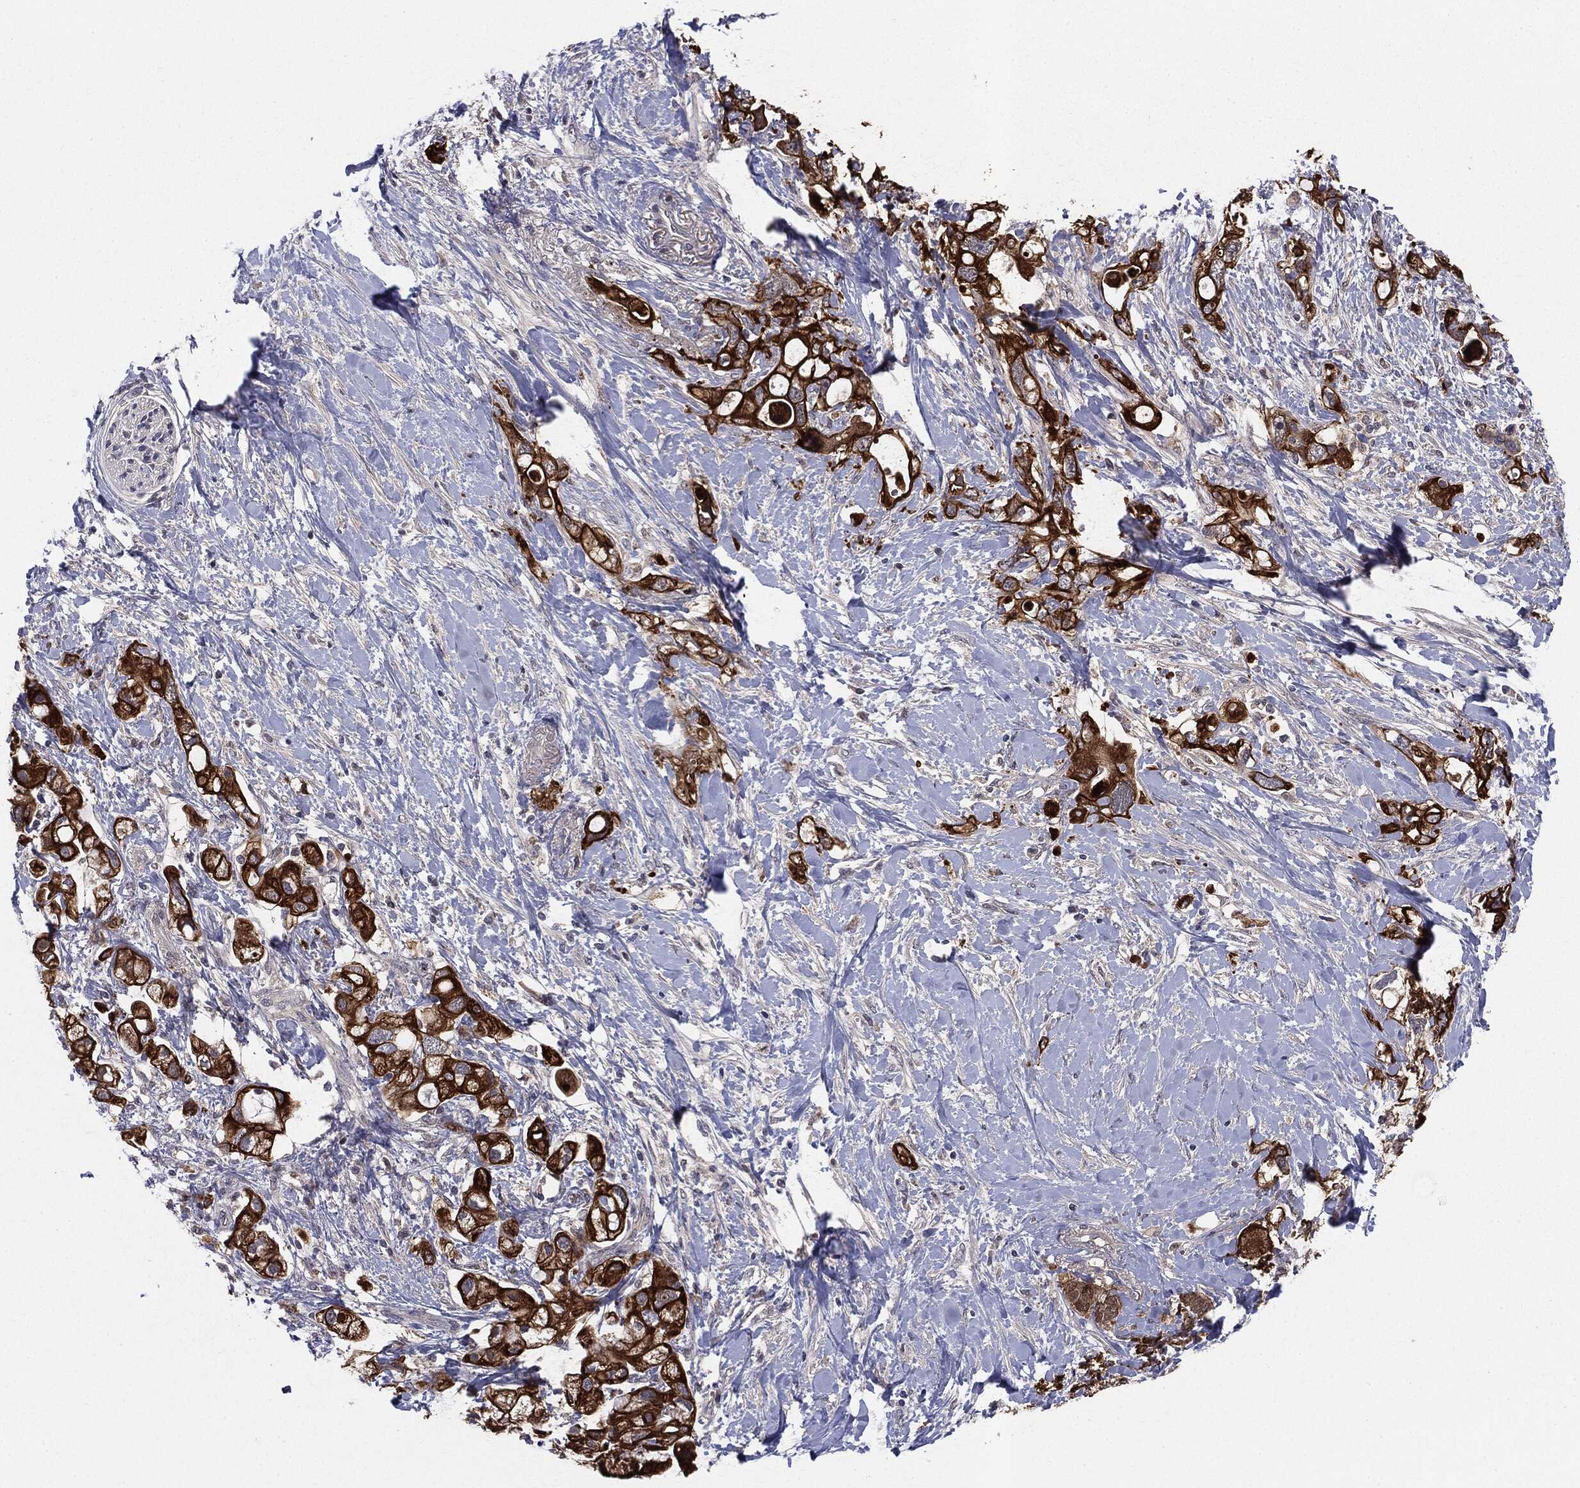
{"staining": {"intensity": "strong", "quantity": ">75%", "location": "cytoplasmic/membranous"}, "tissue": "pancreatic cancer", "cell_type": "Tumor cells", "image_type": "cancer", "snomed": [{"axis": "morphology", "description": "Adenocarcinoma, NOS"}, {"axis": "topography", "description": "Pancreas"}], "caption": "Tumor cells demonstrate high levels of strong cytoplasmic/membranous positivity in approximately >75% of cells in pancreatic adenocarcinoma. (DAB = brown stain, brightfield microscopy at high magnification).", "gene": "KRT7", "patient": {"sex": "female", "age": 56}}